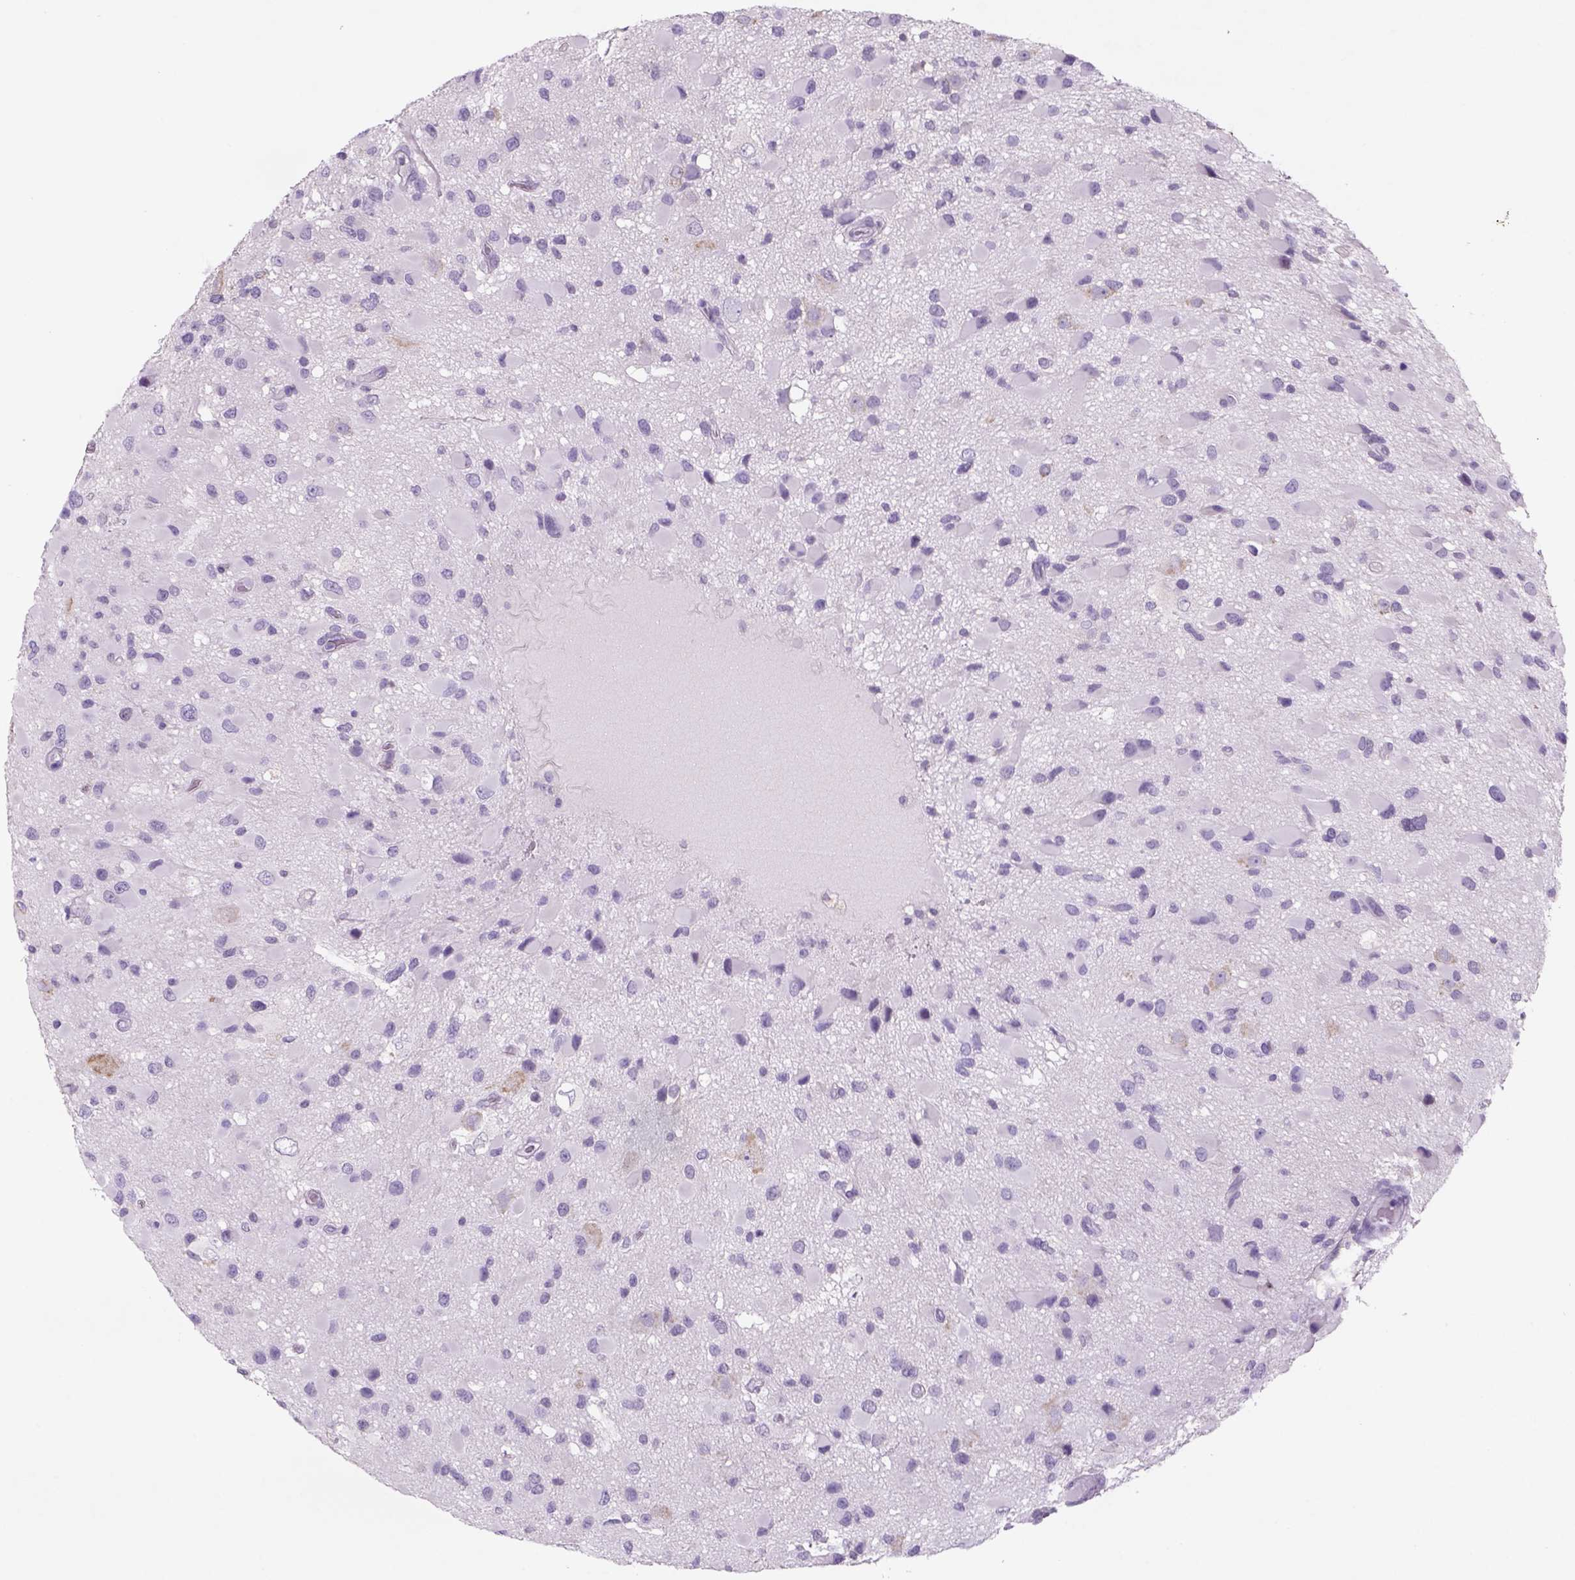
{"staining": {"intensity": "negative", "quantity": "none", "location": "none"}, "tissue": "glioma", "cell_type": "Tumor cells", "image_type": "cancer", "snomed": [{"axis": "morphology", "description": "Glioma, malignant, Low grade"}, {"axis": "topography", "description": "Brain"}], "caption": "High magnification brightfield microscopy of low-grade glioma (malignant) stained with DAB (3,3'-diaminobenzidine) (brown) and counterstained with hematoxylin (blue): tumor cells show no significant positivity.", "gene": "NAALAD2", "patient": {"sex": "female", "age": 32}}